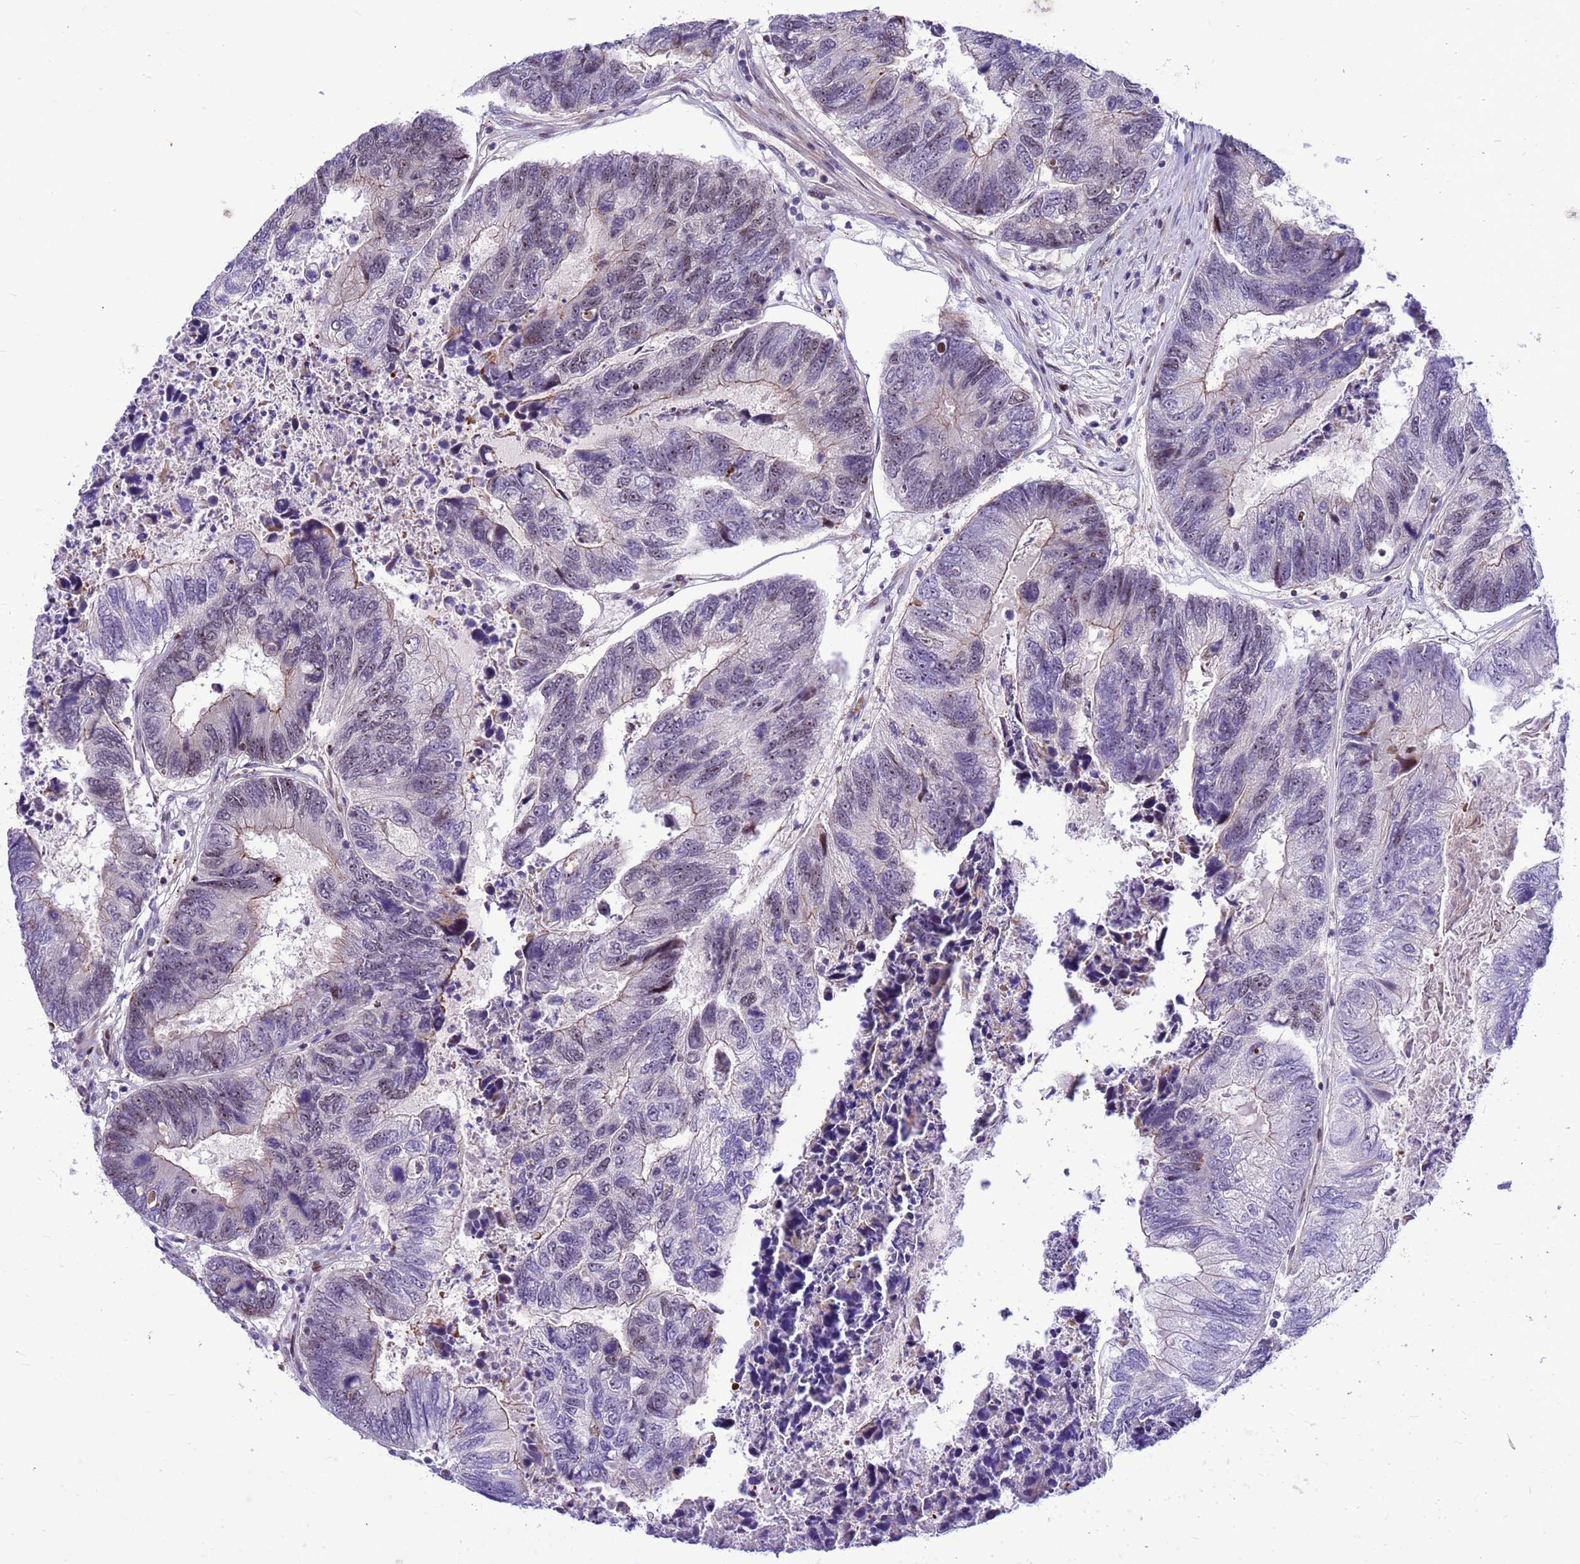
{"staining": {"intensity": "weak", "quantity": "<25%", "location": "nuclear"}, "tissue": "colorectal cancer", "cell_type": "Tumor cells", "image_type": "cancer", "snomed": [{"axis": "morphology", "description": "Adenocarcinoma, NOS"}, {"axis": "topography", "description": "Colon"}], "caption": "Immunohistochemical staining of human colorectal cancer (adenocarcinoma) shows no significant expression in tumor cells.", "gene": "ADAMTS7", "patient": {"sex": "female", "age": 67}}